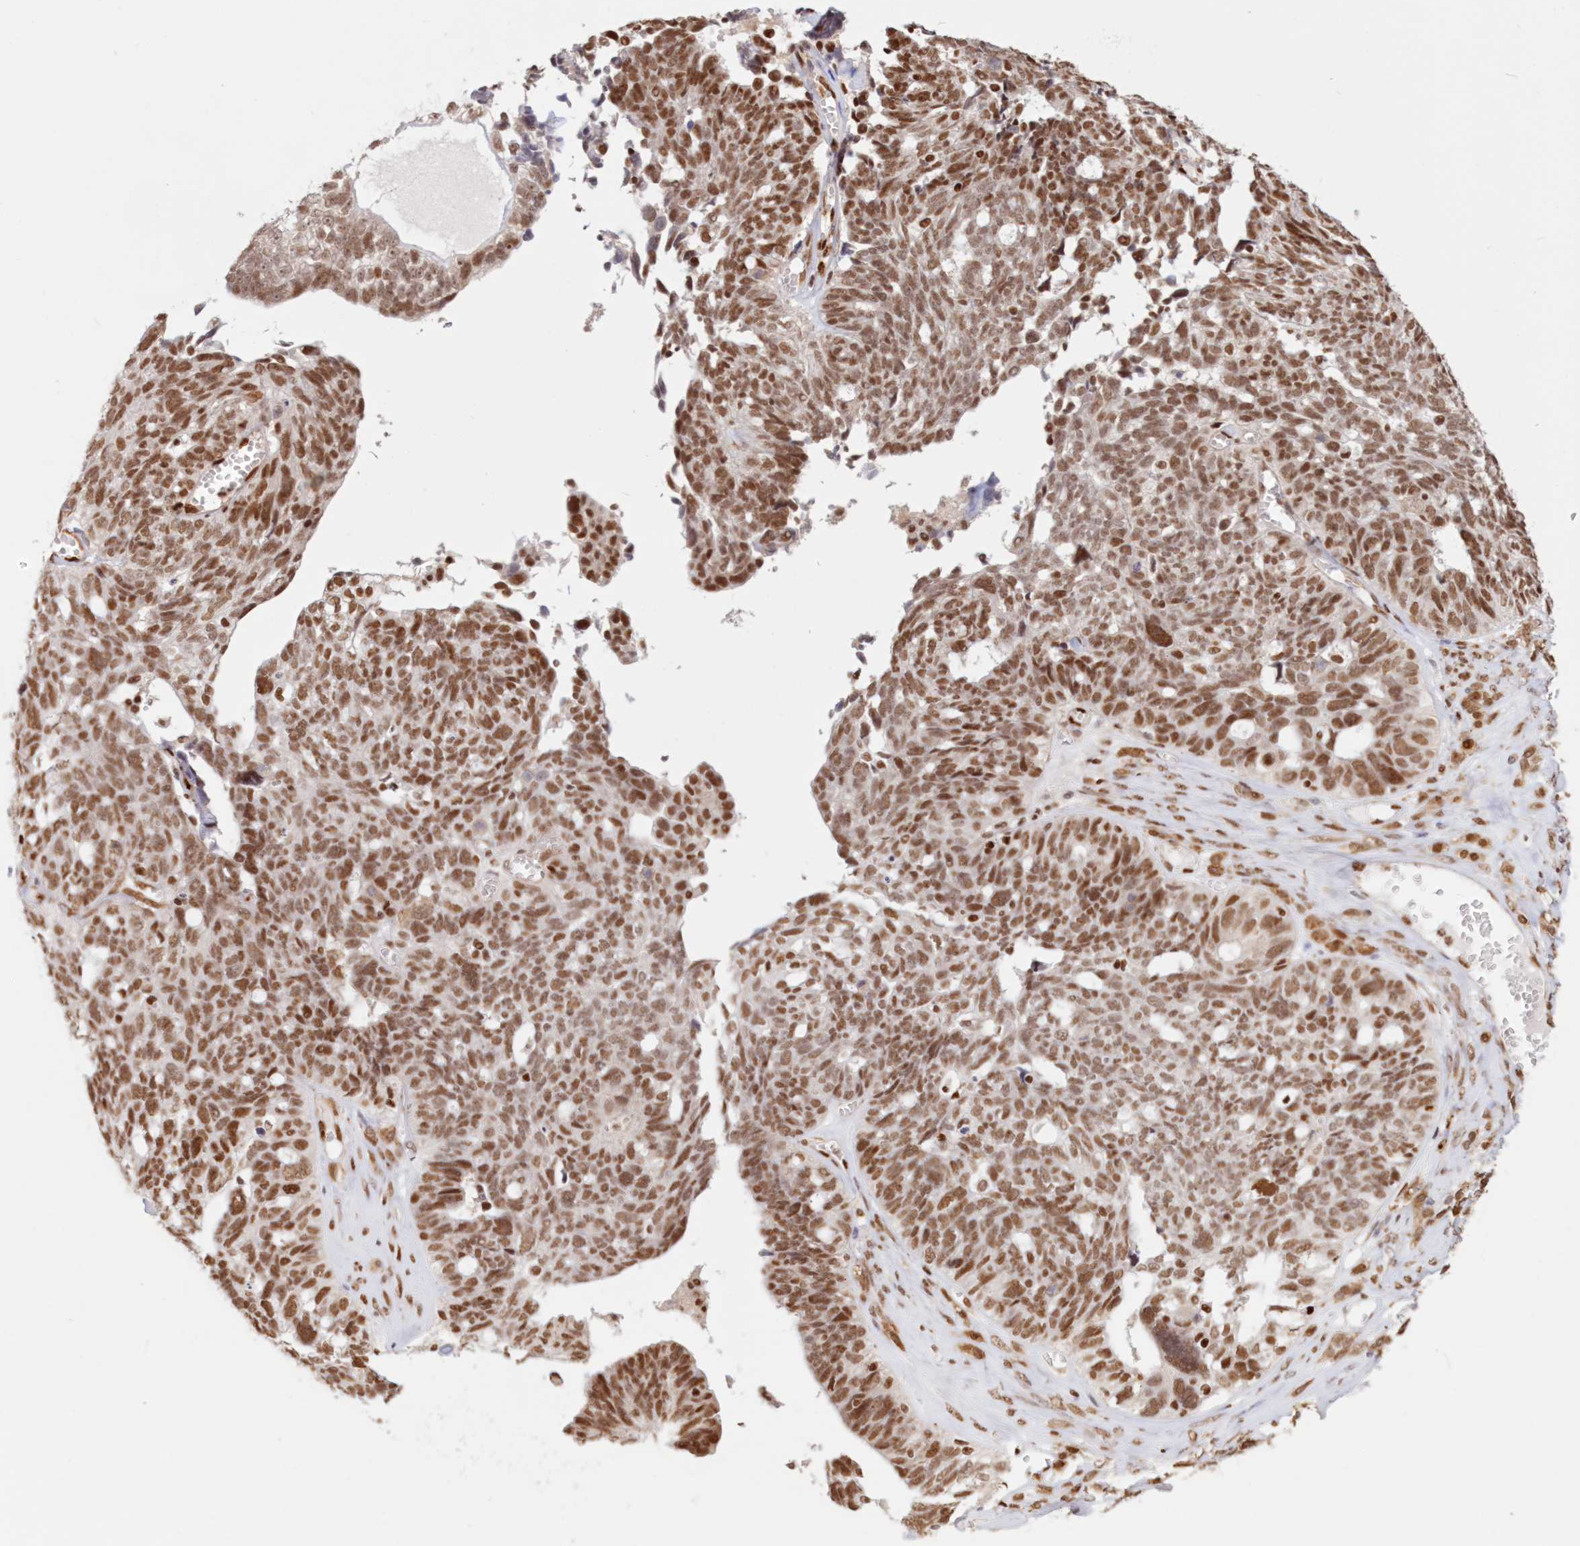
{"staining": {"intensity": "moderate", "quantity": ">75%", "location": "nuclear"}, "tissue": "ovarian cancer", "cell_type": "Tumor cells", "image_type": "cancer", "snomed": [{"axis": "morphology", "description": "Cystadenocarcinoma, serous, NOS"}, {"axis": "topography", "description": "Ovary"}], "caption": "Serous cystadenocarcinoma (ovarian) stained for a protein (brown) exhibits moderate nuclear positive positivity in about >75% of tumor cells.", "gene": "POLR2B", "patient": {"sex": "female", "age": 79}}